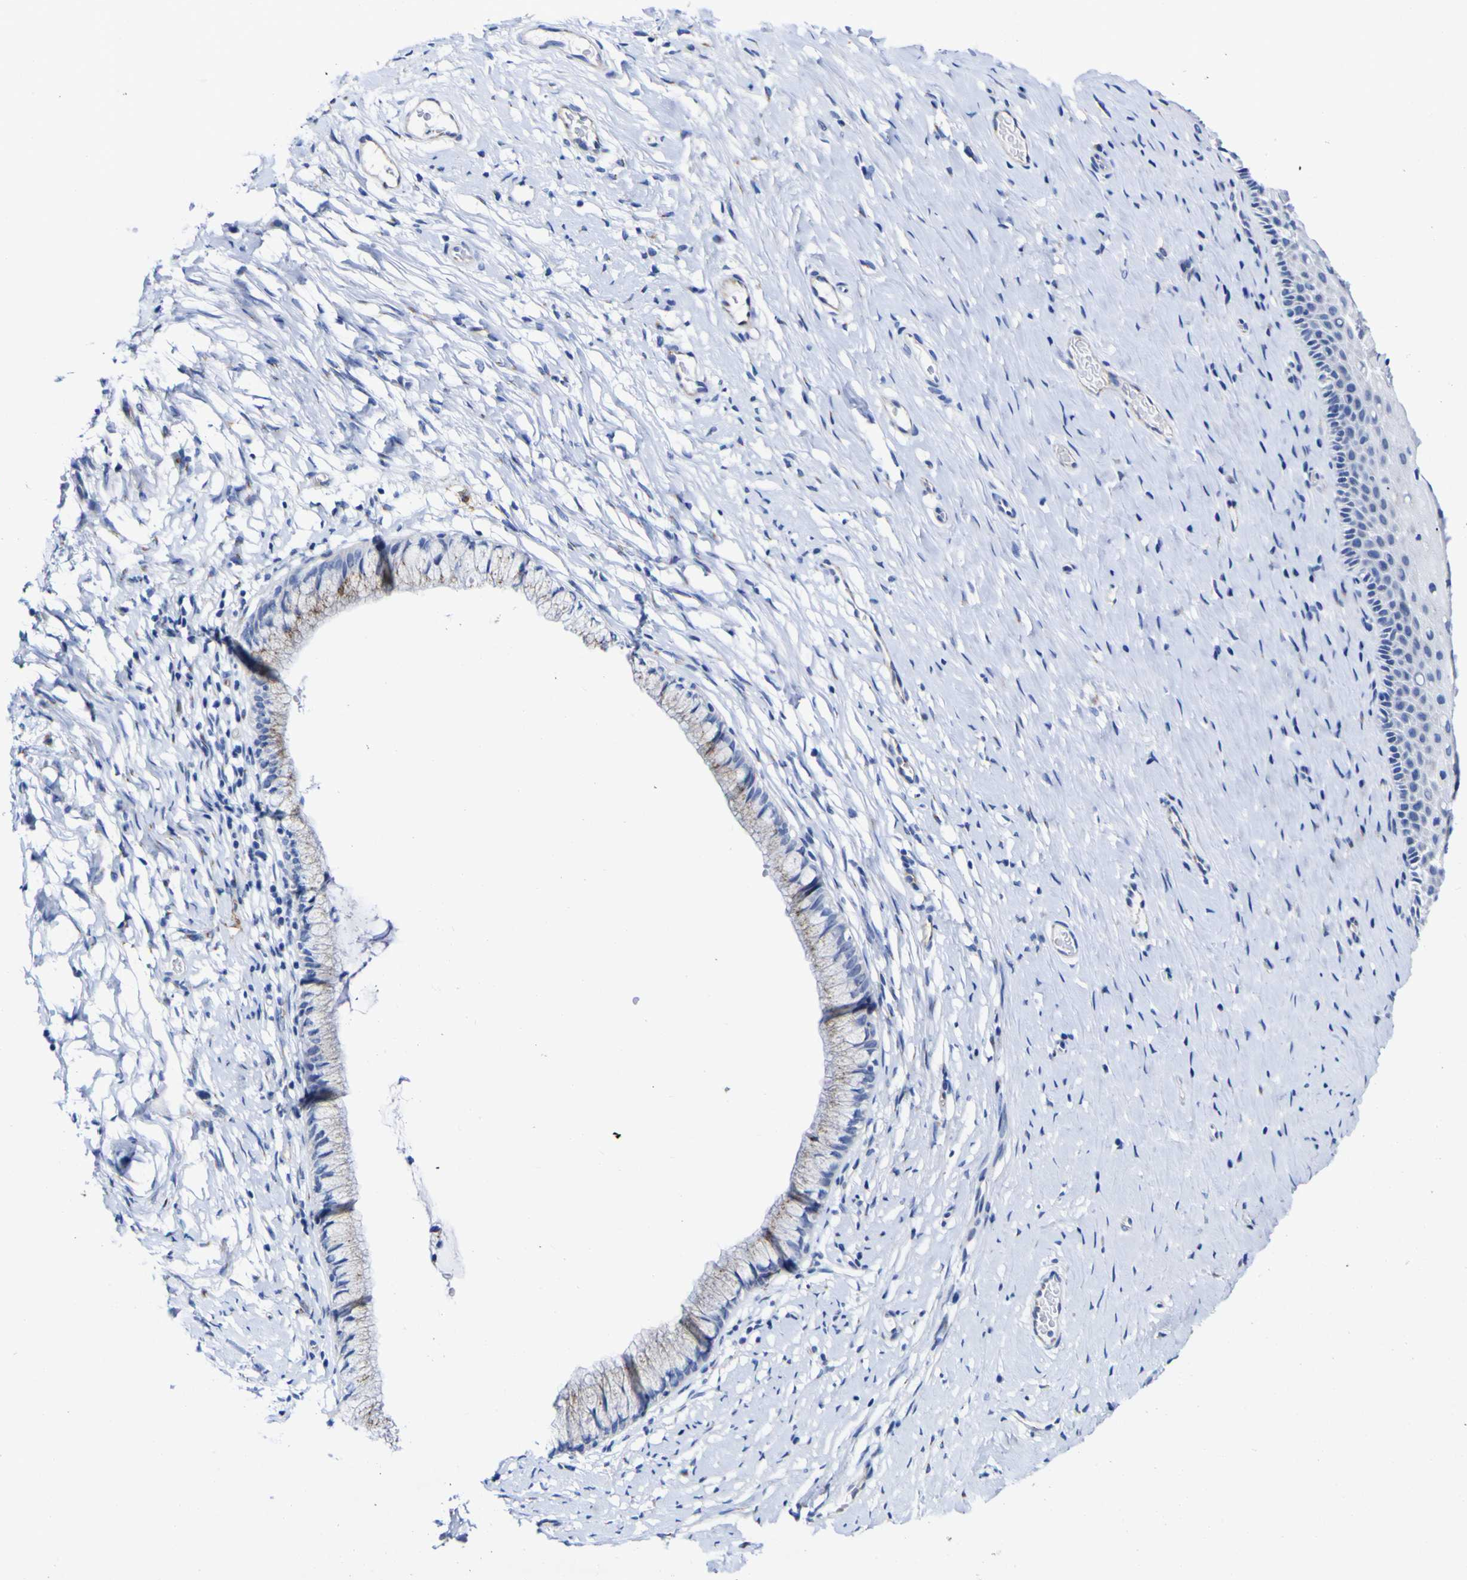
{"staining": {"intensity": "moderate", "quantity": ">75%", "location": "cytoplasmic/membranous"}, "tissue": "cervix", "cell_type": "Glandular cells", "image_type": "normal", "snomed": [{"axis": "morphology", "description": "Normal tissue, NOS"}, {"axis": "topography", "description": "Cervix"}], "caption": "High-magnification brightfield microscopy of normal cervix stained with DAB (3,3'-diaminobenzidine) (brown) and counterstained with hematoxylin (blue). glandular cells exhibit moderate cytoplasmic/membranous staining is present in about>75% of cells. (DAB (3,3'-diaminobenzidine) IHC with brightfield microscopy, high magnification).", "gene": "GOLM1", "patient": {"sex": "female", "age": 39}}